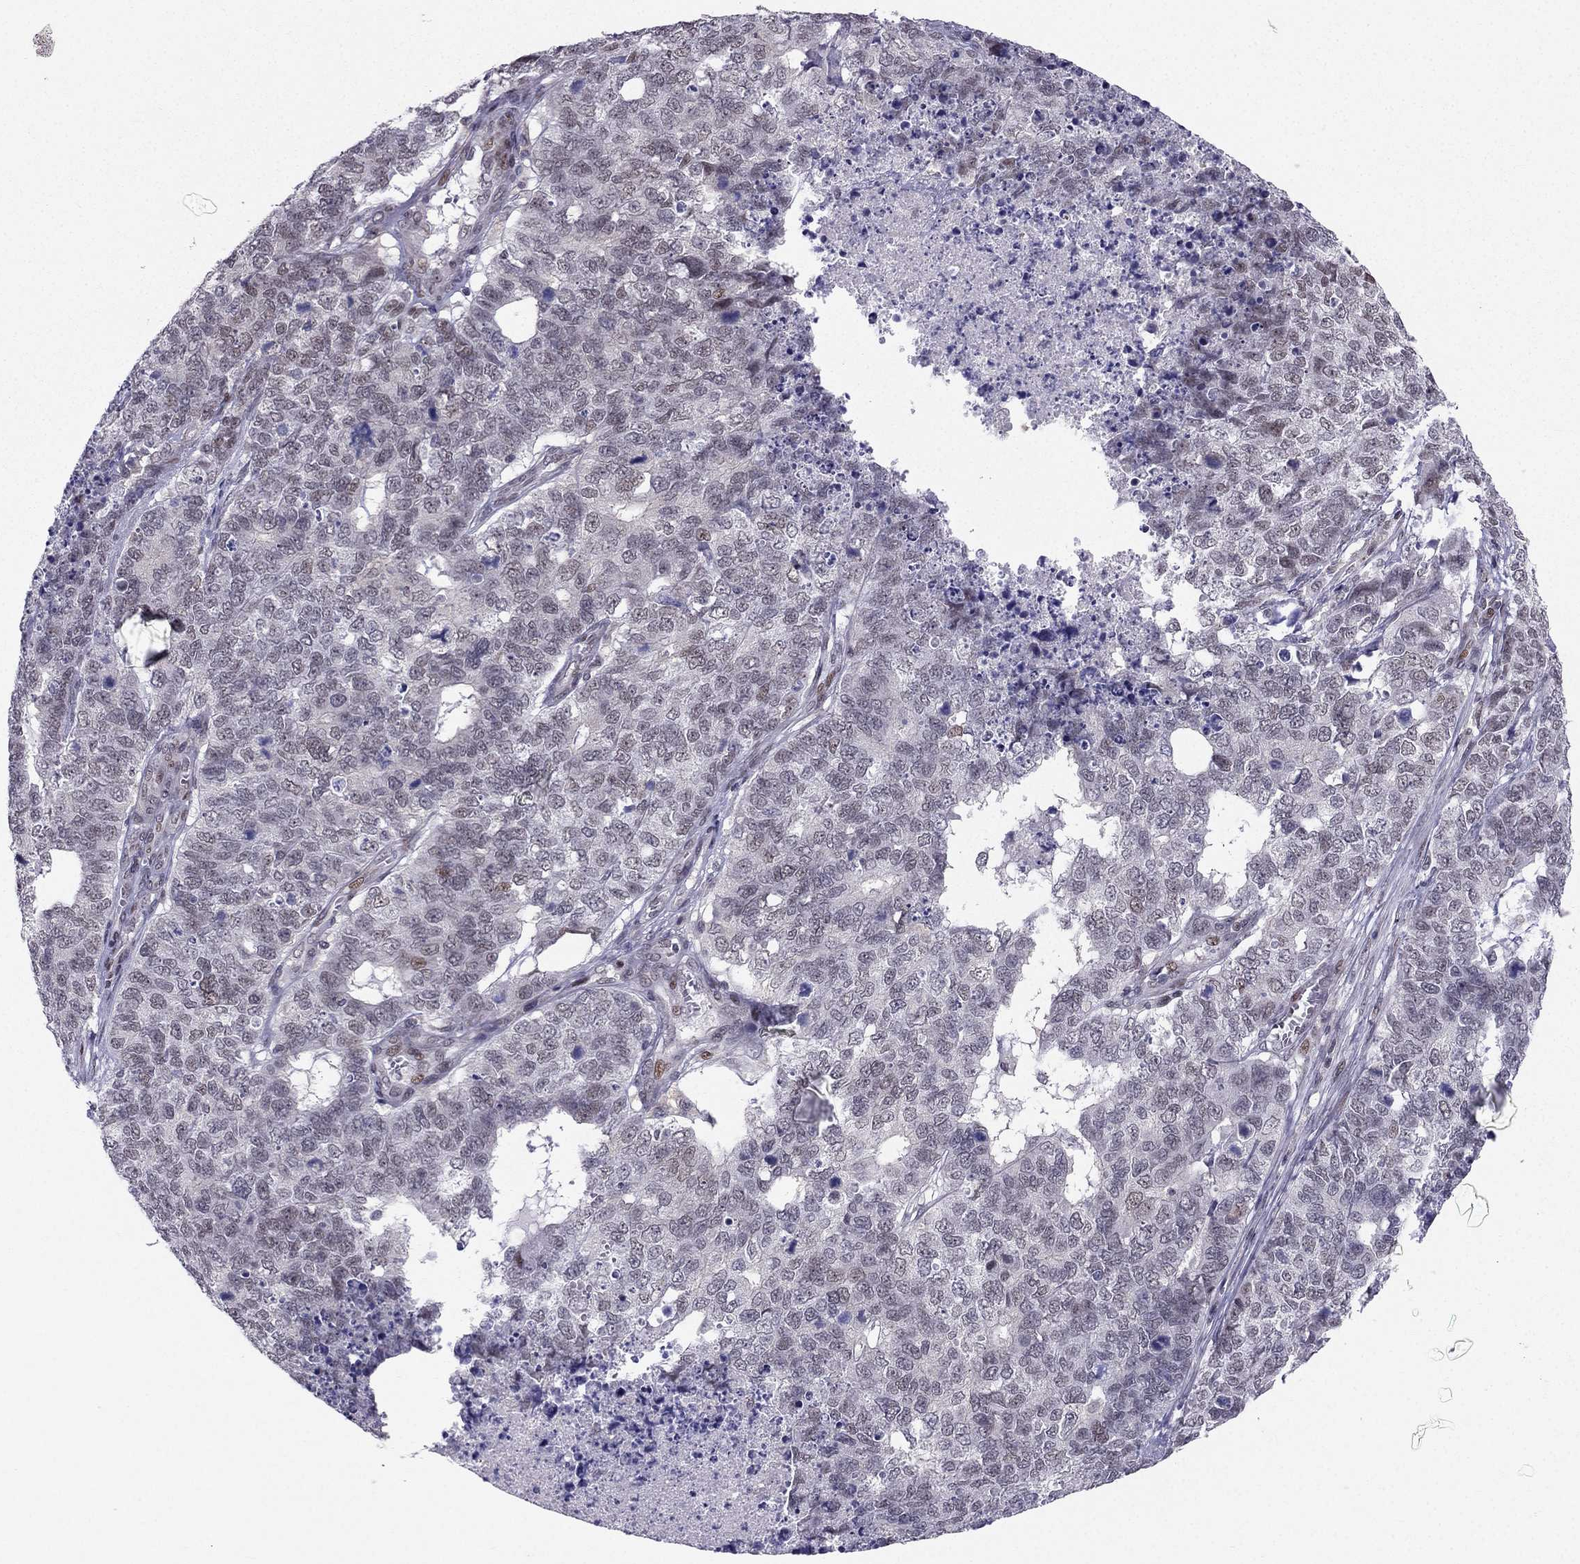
{"staining": {"intensity": "negative", "quantity": "none", "location": "none"}, "tissue": "cervical cancer", "cell_type": "Tumor cells", "image_type": "cancer", "snomed": [{"axis": "morphology", "description": "Squamous cell carcinoma, NOS"}, {"axis": "topography", "description": "Cervix"}], "caption": "IHC of human cervical cancer shows no staining in tumor cells. Brightfield microscopy of immunohistochemistry (IHC) stained with DAB (brown) and hematoxylin (blue), captured at high magnification.", "gene": "RPRD2", "patient": {"sex": "female", "age": 63}}